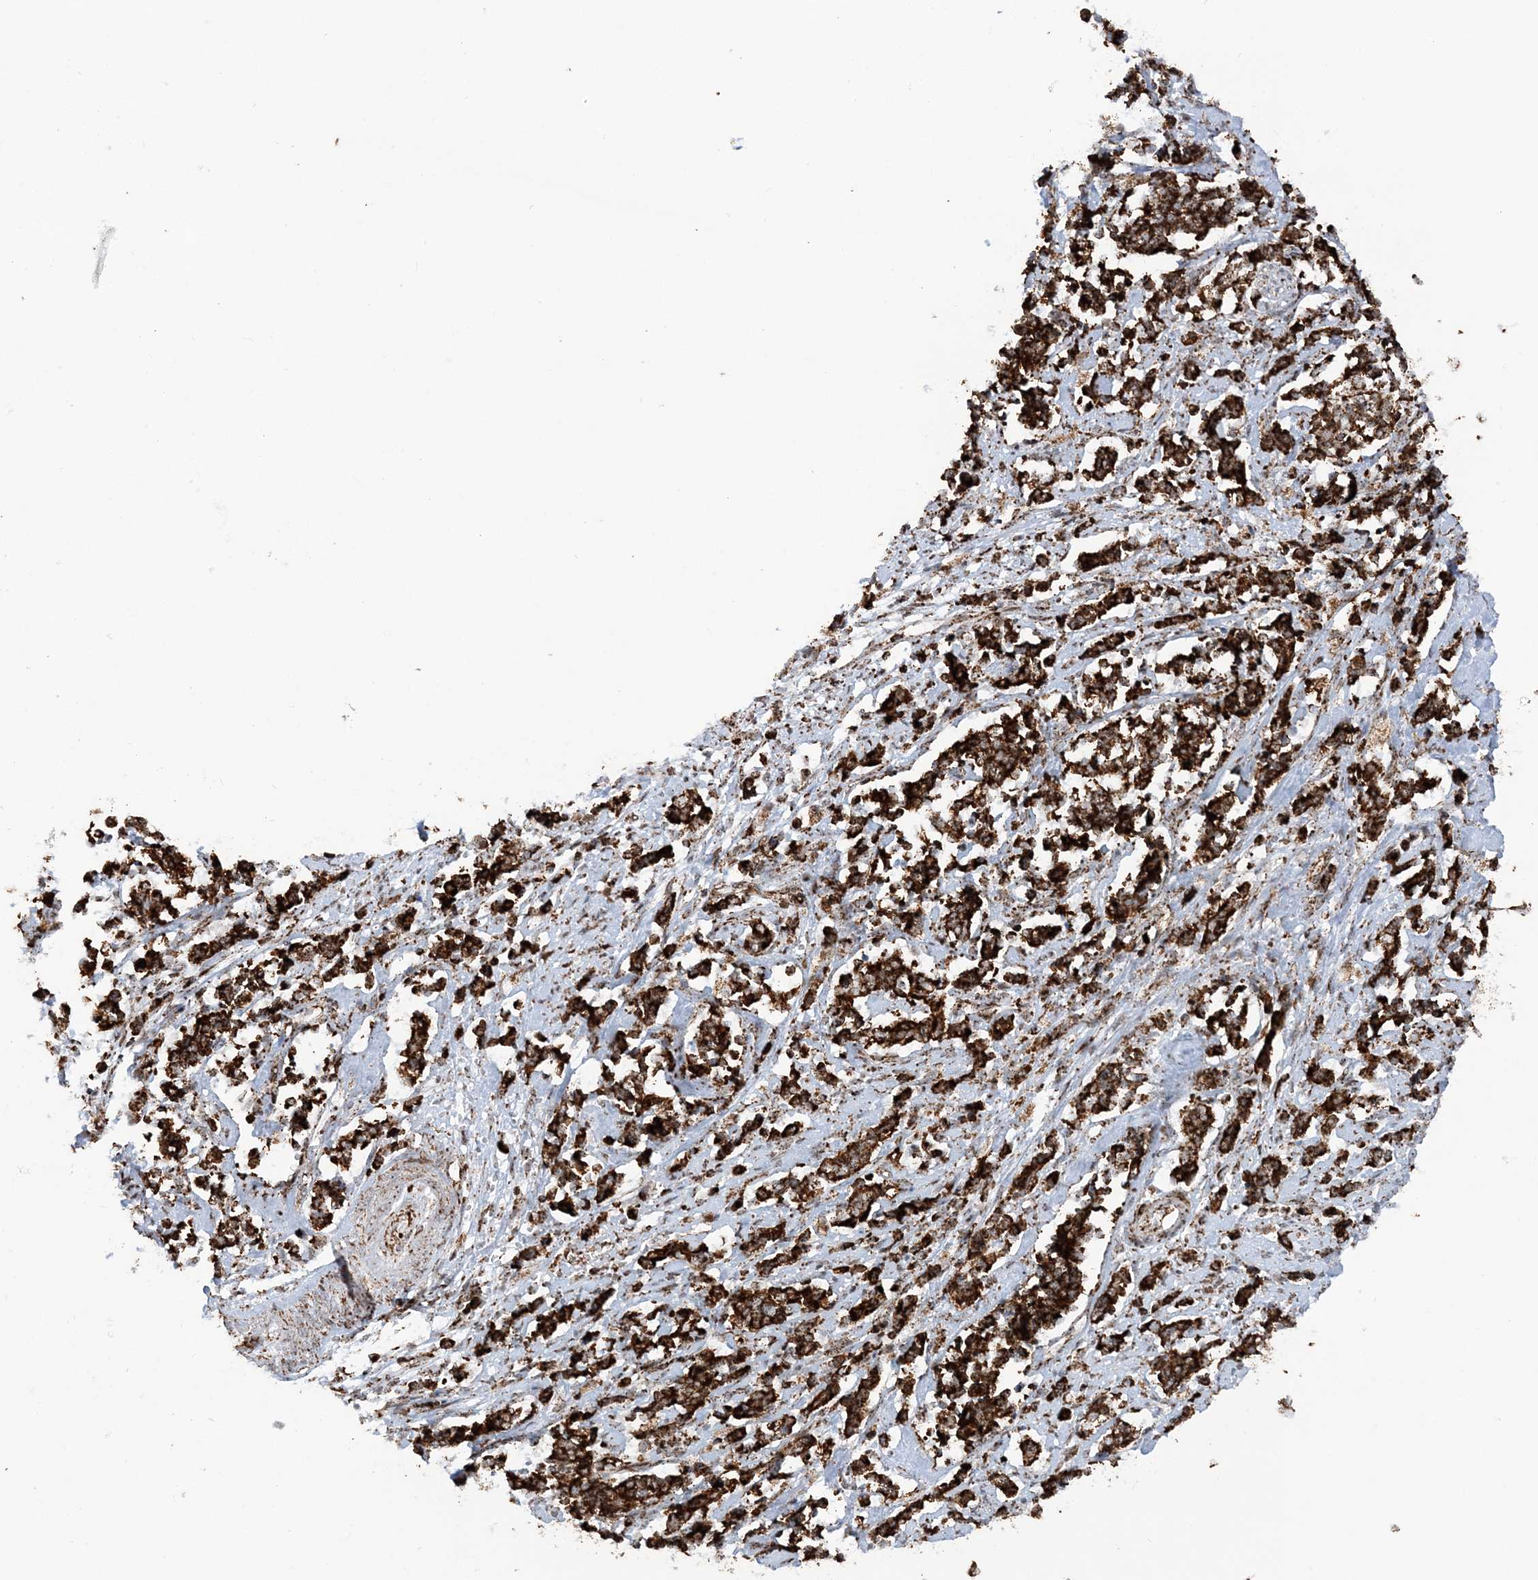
{"staining": {"intensity": "strong", "quantity": ">75%", "location": "cytoplasmic/membranous"}, "tissue": "cervical cancer", "cell_type": "Tumor cells", "image_type": "cancer", "snomed": [{"axis": "morphology", "description": "Normal tissue, NOS"}, {"axis": "morphology", "description": "Squamous cell carcinoma, NOS"}, {"axis": "topography", "description": "Cervix"}], "caption": "Immunohistochemical staining of cervical cancer exhibits high levels of strong cytoplasmic/membranous staining in approximately >75% of tumor cells.", "gene": "CRY2", "patient": {"sex": "female", "age": 35}}